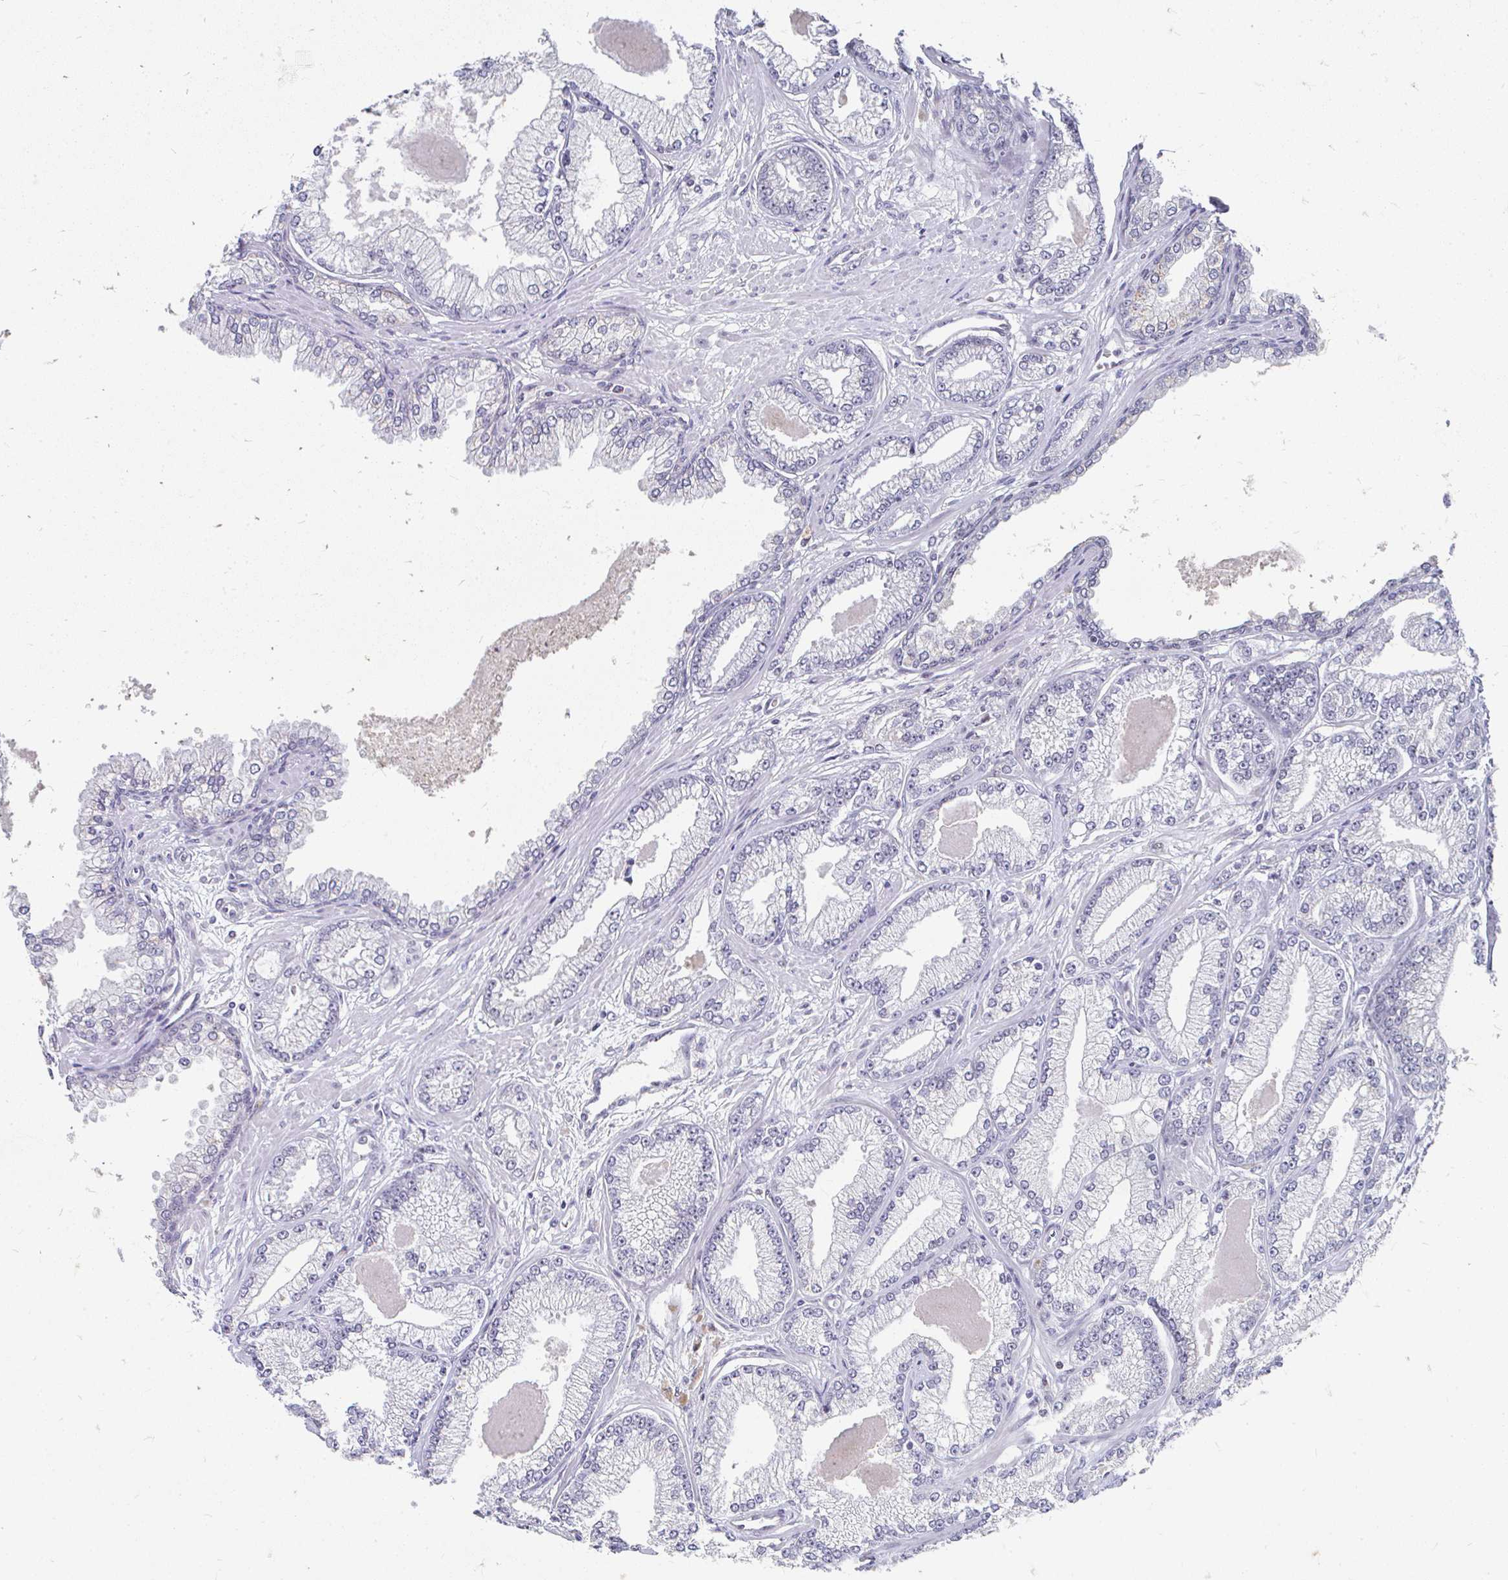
{"staining": {"intensity": "negative", "quantity": "none", "location": "none"}, "tissue": "prostate cancer", "cell_type": "Tumor cells", "image_type": "cancer", "snomed": [{"axis": "morphology", "description": "Adenocarcinoma, Low grade"}, {"axis": "topography", "description": "Prostate"}], "caption": "DAB (3,3'-diaminobenzidine) immunohistochemical staining of adenocarcinoma (low-grade) (prostate) exhibits no significant expression in tumor cells.", "gene": "GTF2H1", "patient": {"sex": "male", "age": 64}}